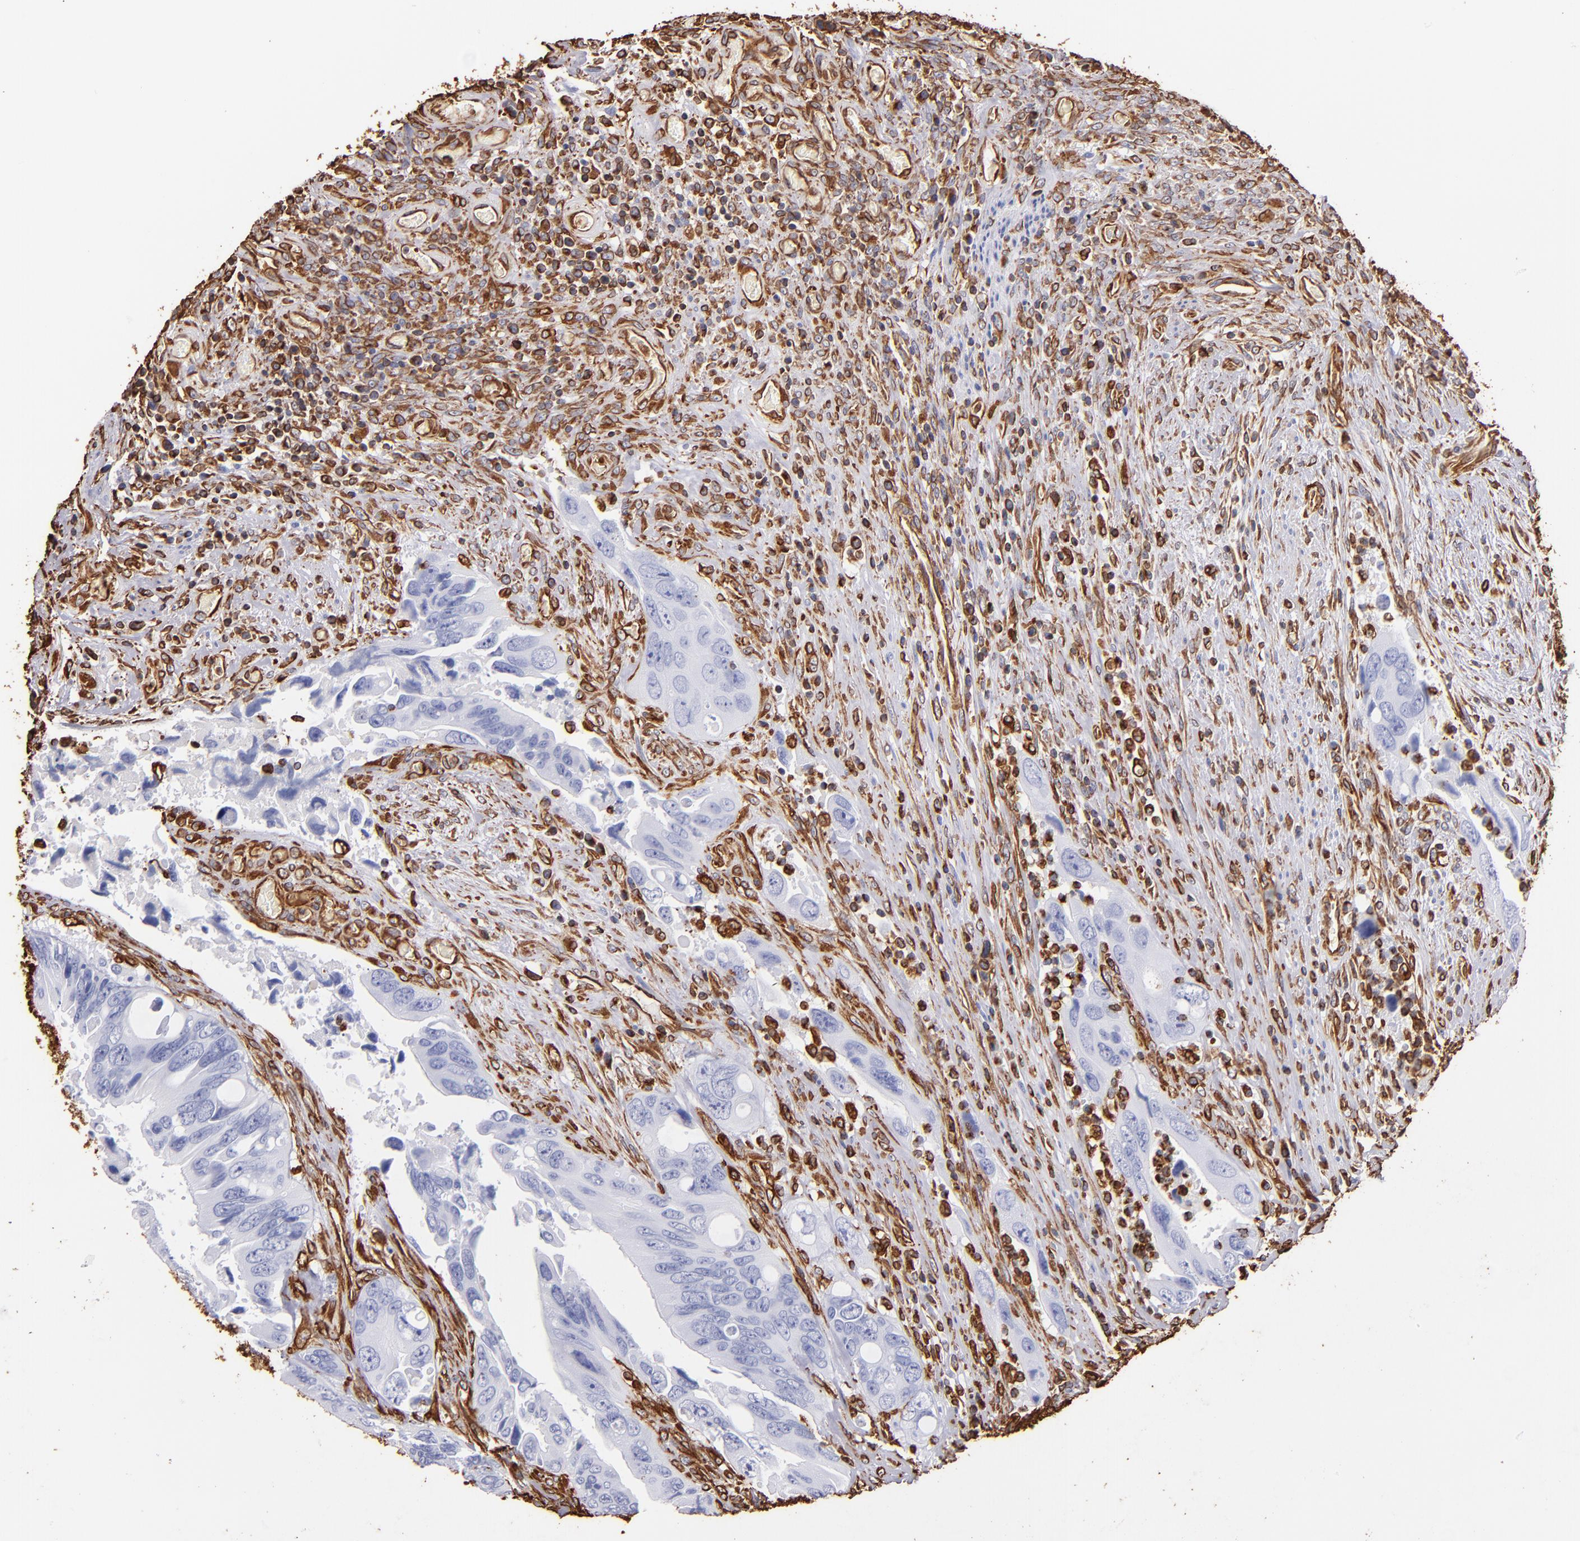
{"staining": {"intensity": "negative", "quantity": "none", "location": "none"}, "tissue": "colorectal cancer", "cell_type": "Tumor cells", "image_type": "cancer", "snomed": [{"axis": "morphology", "description": "Adenocarcinoma, NOS"}, {"axis": "topography", "description": "Rectum"}], "caption": "The micrograph demonstrates no staining of tumor cells in colorectal adenocarcinoma.", "gene": "VIM", "patient": {"sex": "male", "age": 70}}